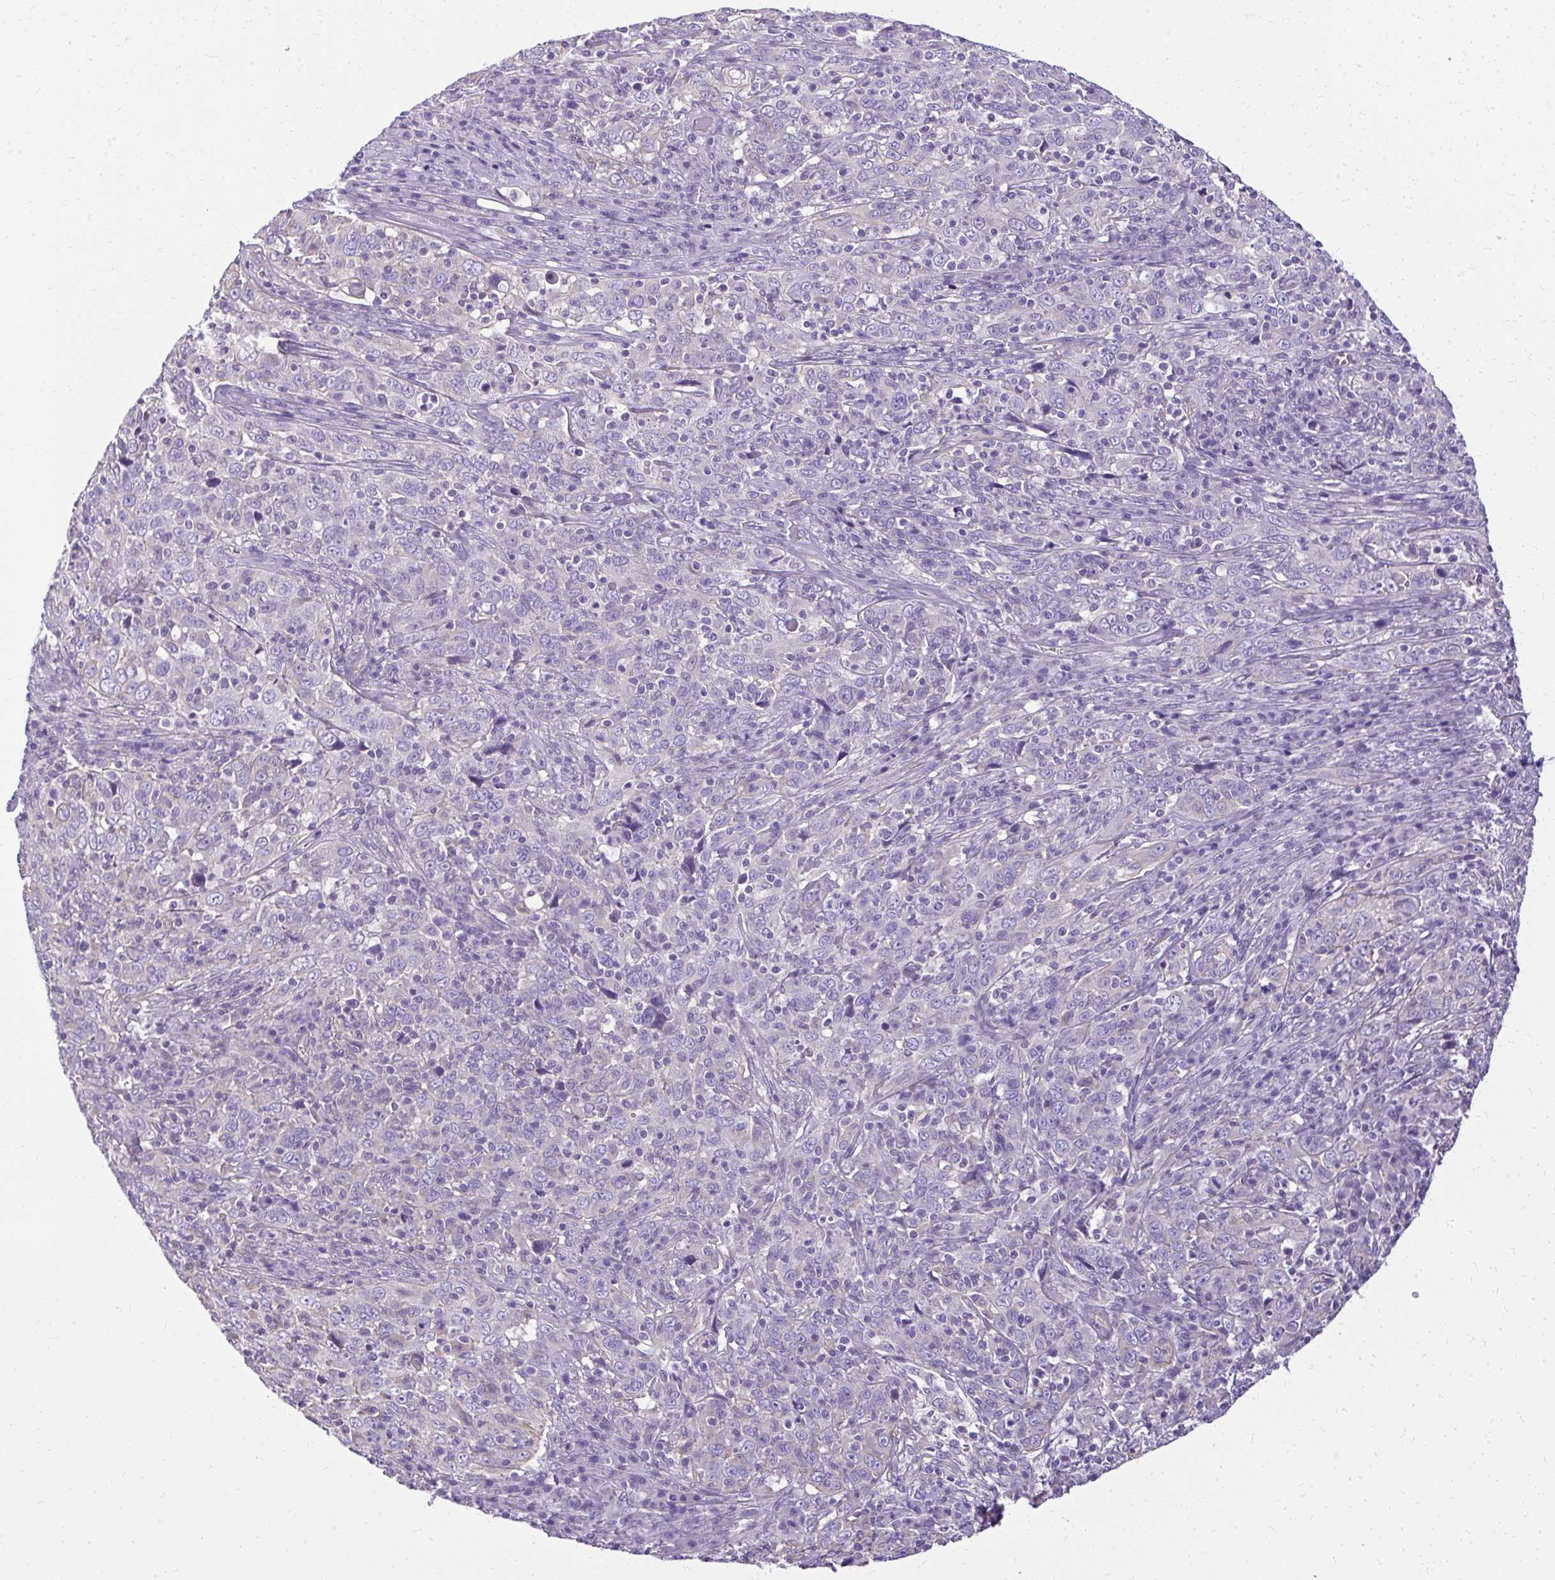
{"staining": {"intensity": "negative", "quantity": "none", "location": "none"}, "tissue": "cervical cancer", "cell_type": "Tumor cells", "image_type": "cancer", "snomed": [{"axis": "morphology", "description": "Squamous cell carcinoma, NOS"}, {"axis": "topography", "description": "Cervix"}], "caption": "Protein analysis of cervical cancer displays no significant staining in tumor cells.", "gene": "RUNDC3B", "patient": {"sex": "female", "age": 46}}